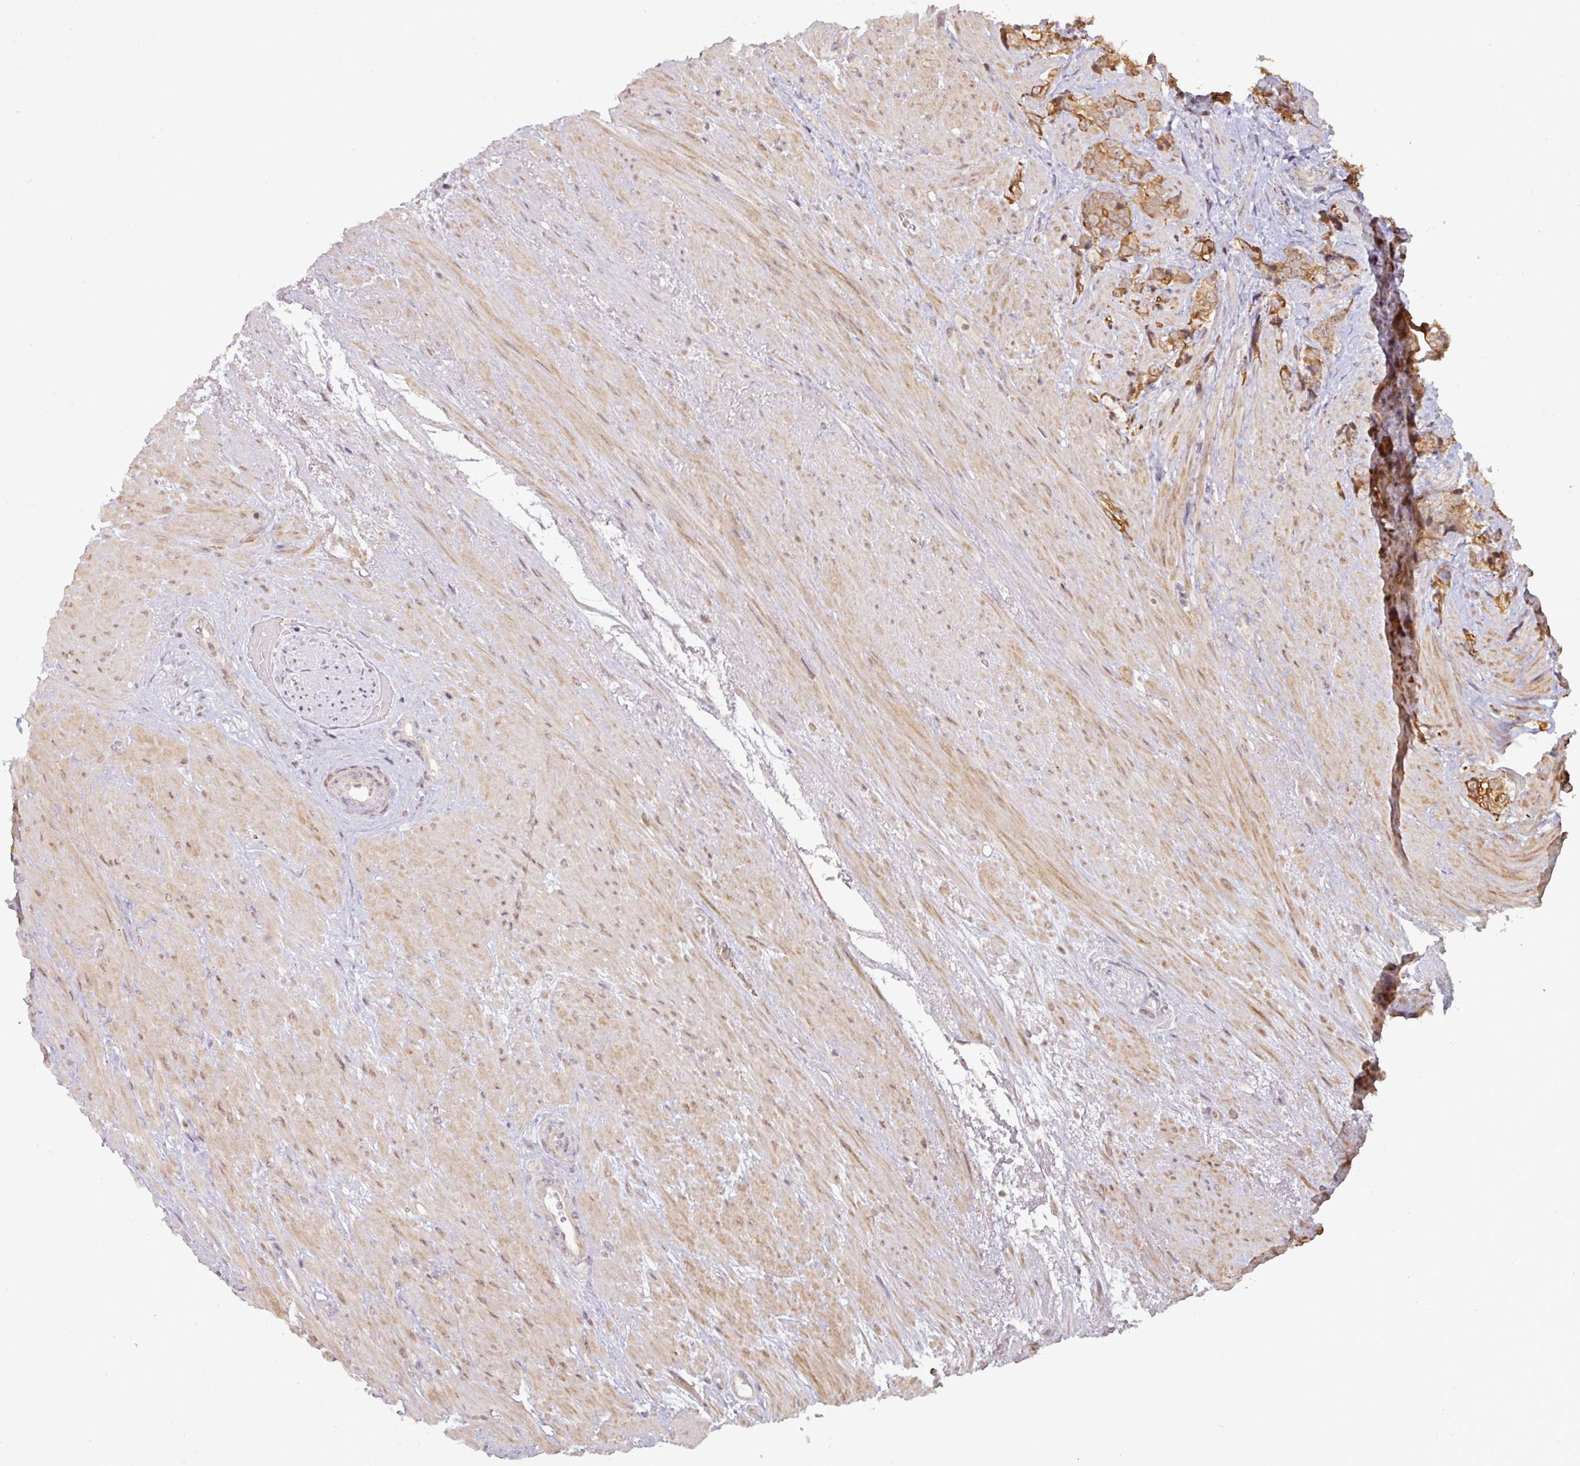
{"staining": {"intensity": "moderate", "quantity": "25%-75%", "location": "cytoplasmic/membranous"}, "tissue": "prostate cancer", "cell_type": "Tumor cells", "image_type": "cancer", "snomed": [{"axis": "morphology", "description": "Adenocarcinoma, High grade"}, {"axis": "topography", "description": "Prostate"}], "caption": "IHC of human adenocarcinoma (high-grade) (prostate) reveals medium levels of moderate cytoplasmic/membranous staining in approximately 25%-75% of tumor cells.", "gene": "GTF2H3", "patient": {"sex": "male", "age": 74}}